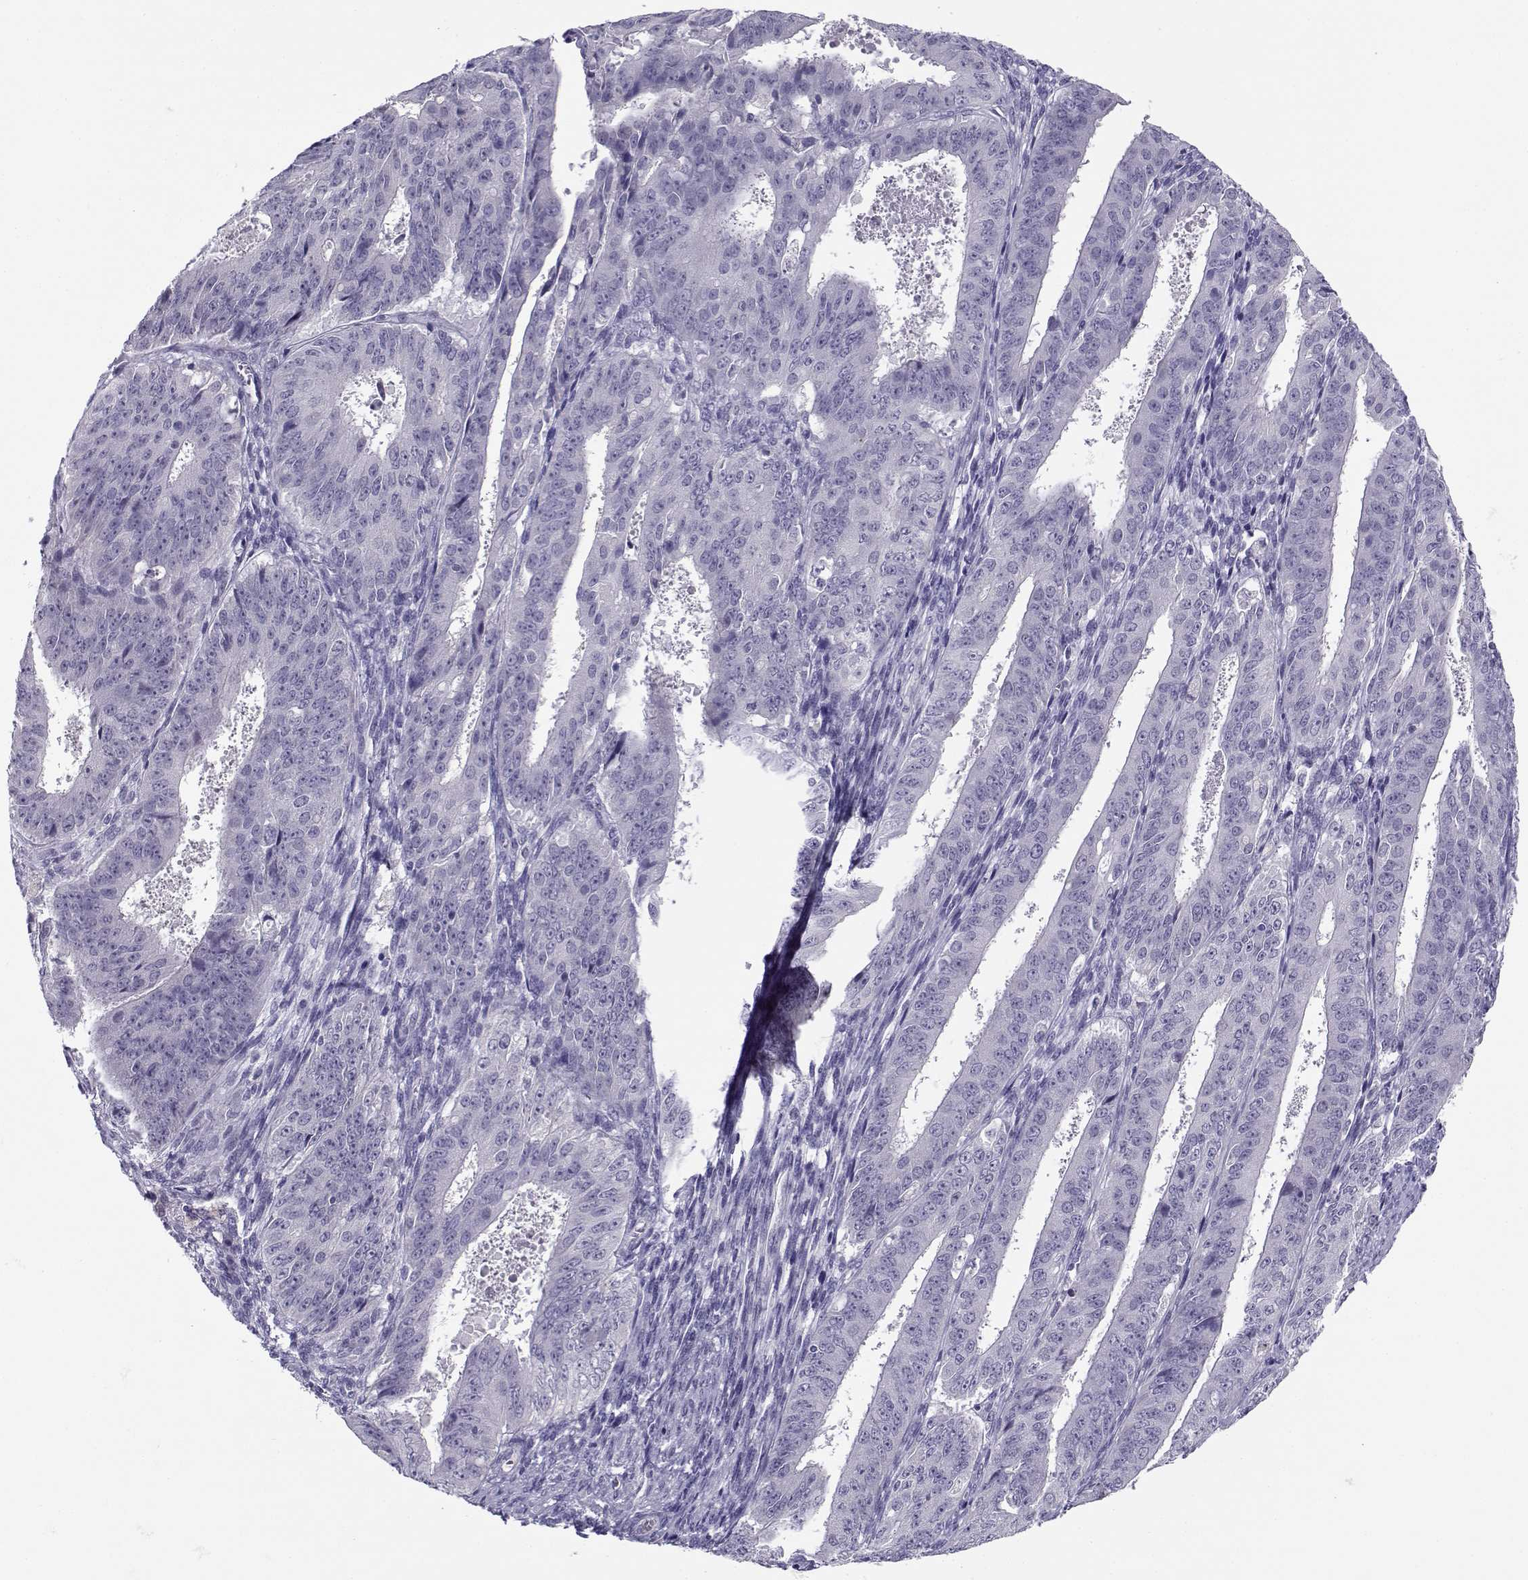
{"staining": {"intensity": "negative", "quantity": "none", "location": "none"}, "tissue": "ovarian cancer", "cell_type": "Tumor cells", "image_type": "cancer", "snomed": [{"axis": "morphology", "description": "Carcinoma, endometroid"}, {"axis": "topography", "description": "Ovary"}], "caption": "Tumor cells are negative for brown protein staining in ovarian endometroid carcinoma.", "gene": "CFAP77", "patient": {"sex": "female", "age": 42}}